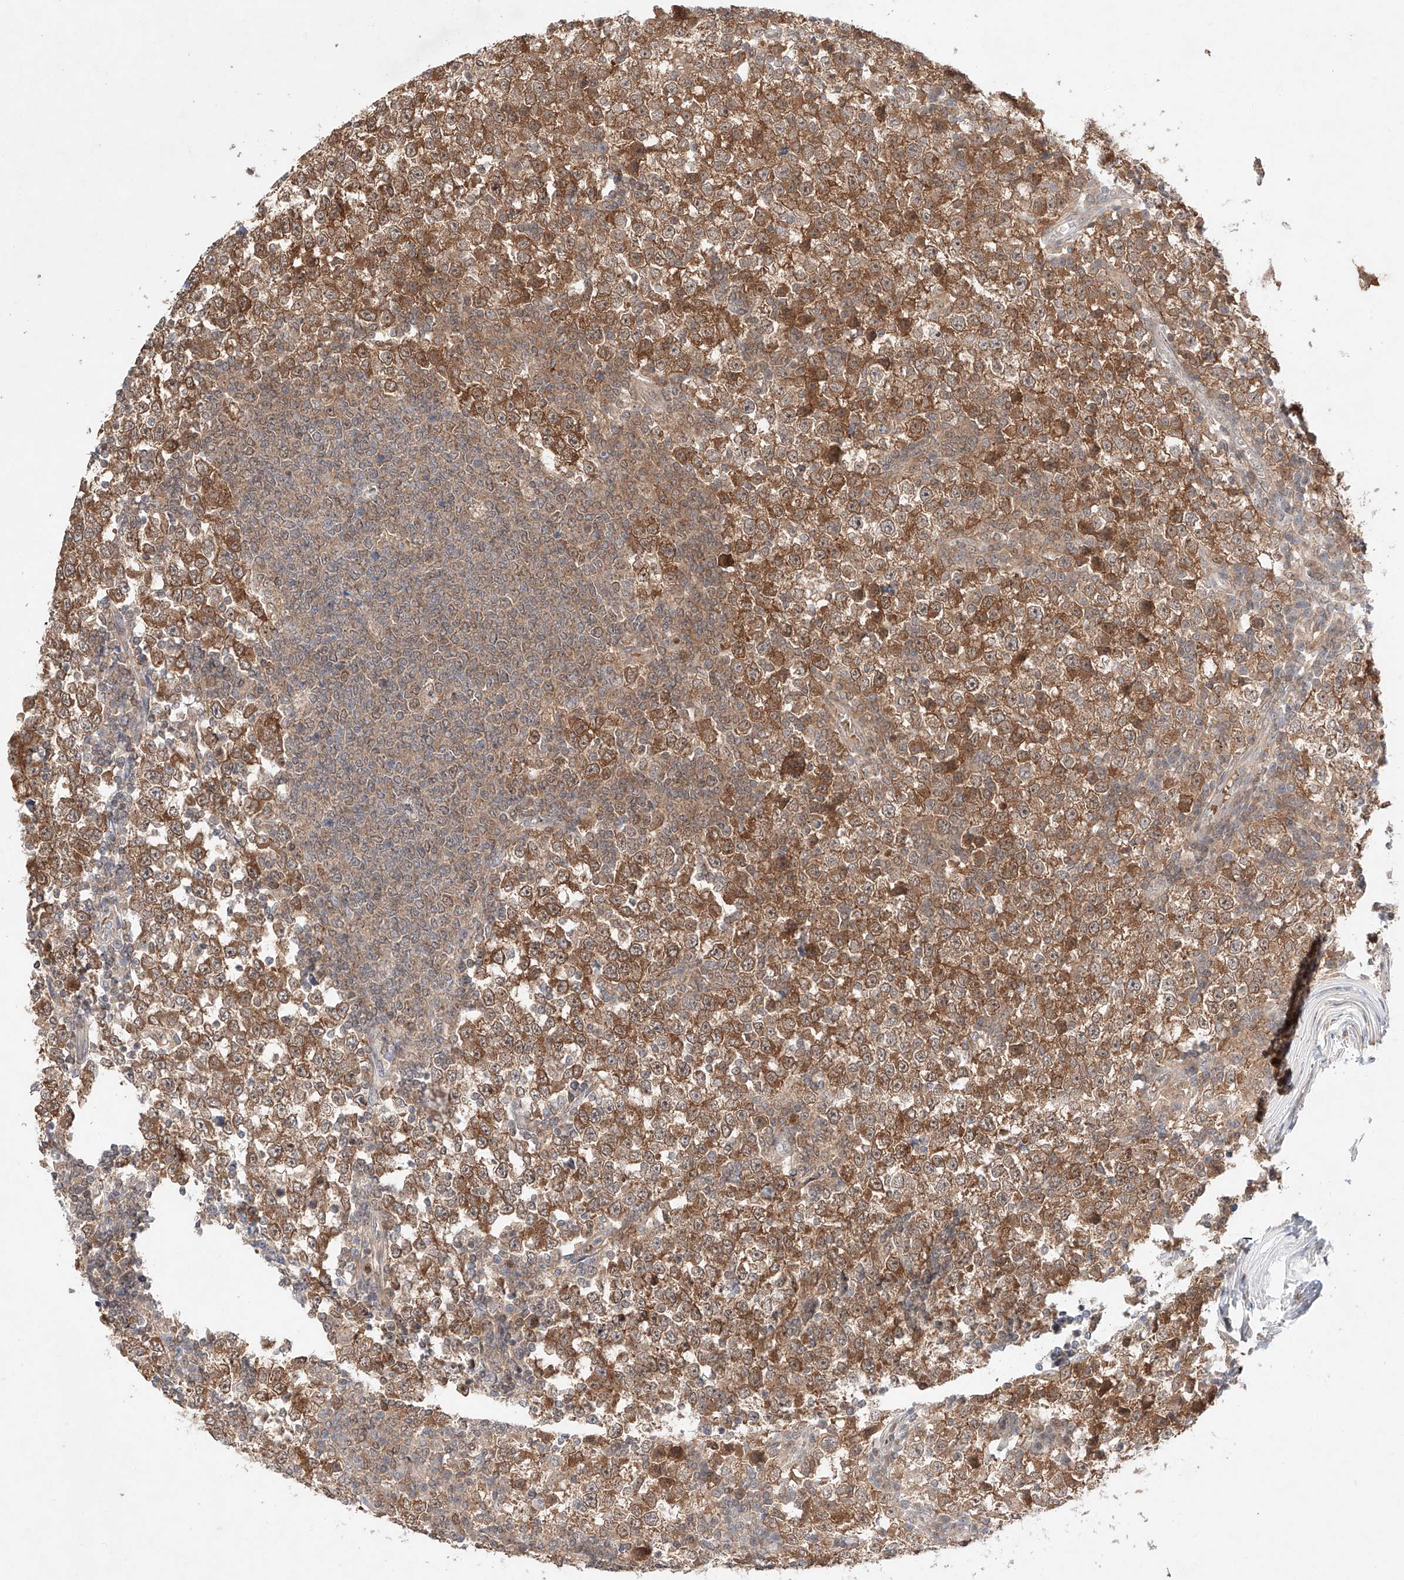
{"staining": {"intensity": "strong", "quantity": "<25%", "location": "cytoplasmic/membranous"}, "tissue": "testis cancer", "cell_type": "Tumor cells", "image_type": "cancer", "snomed": [{"axis": "morphology", "description": "Seminoma, NOS"}, {"axis": "topography", "description": "Testis"}], "caption": "An image of human testis cancer stained for a protein demonstrates strong cytoplasmic/membranous brown staining in tumor cells. The staining was performed using DAB to visualize the protein expression in brown, while the nuclei were stained in blue with hematoxylin (Magnification: 20x).", "gene": "TSR2", "patient": {"sex": "male", "age": 65}}